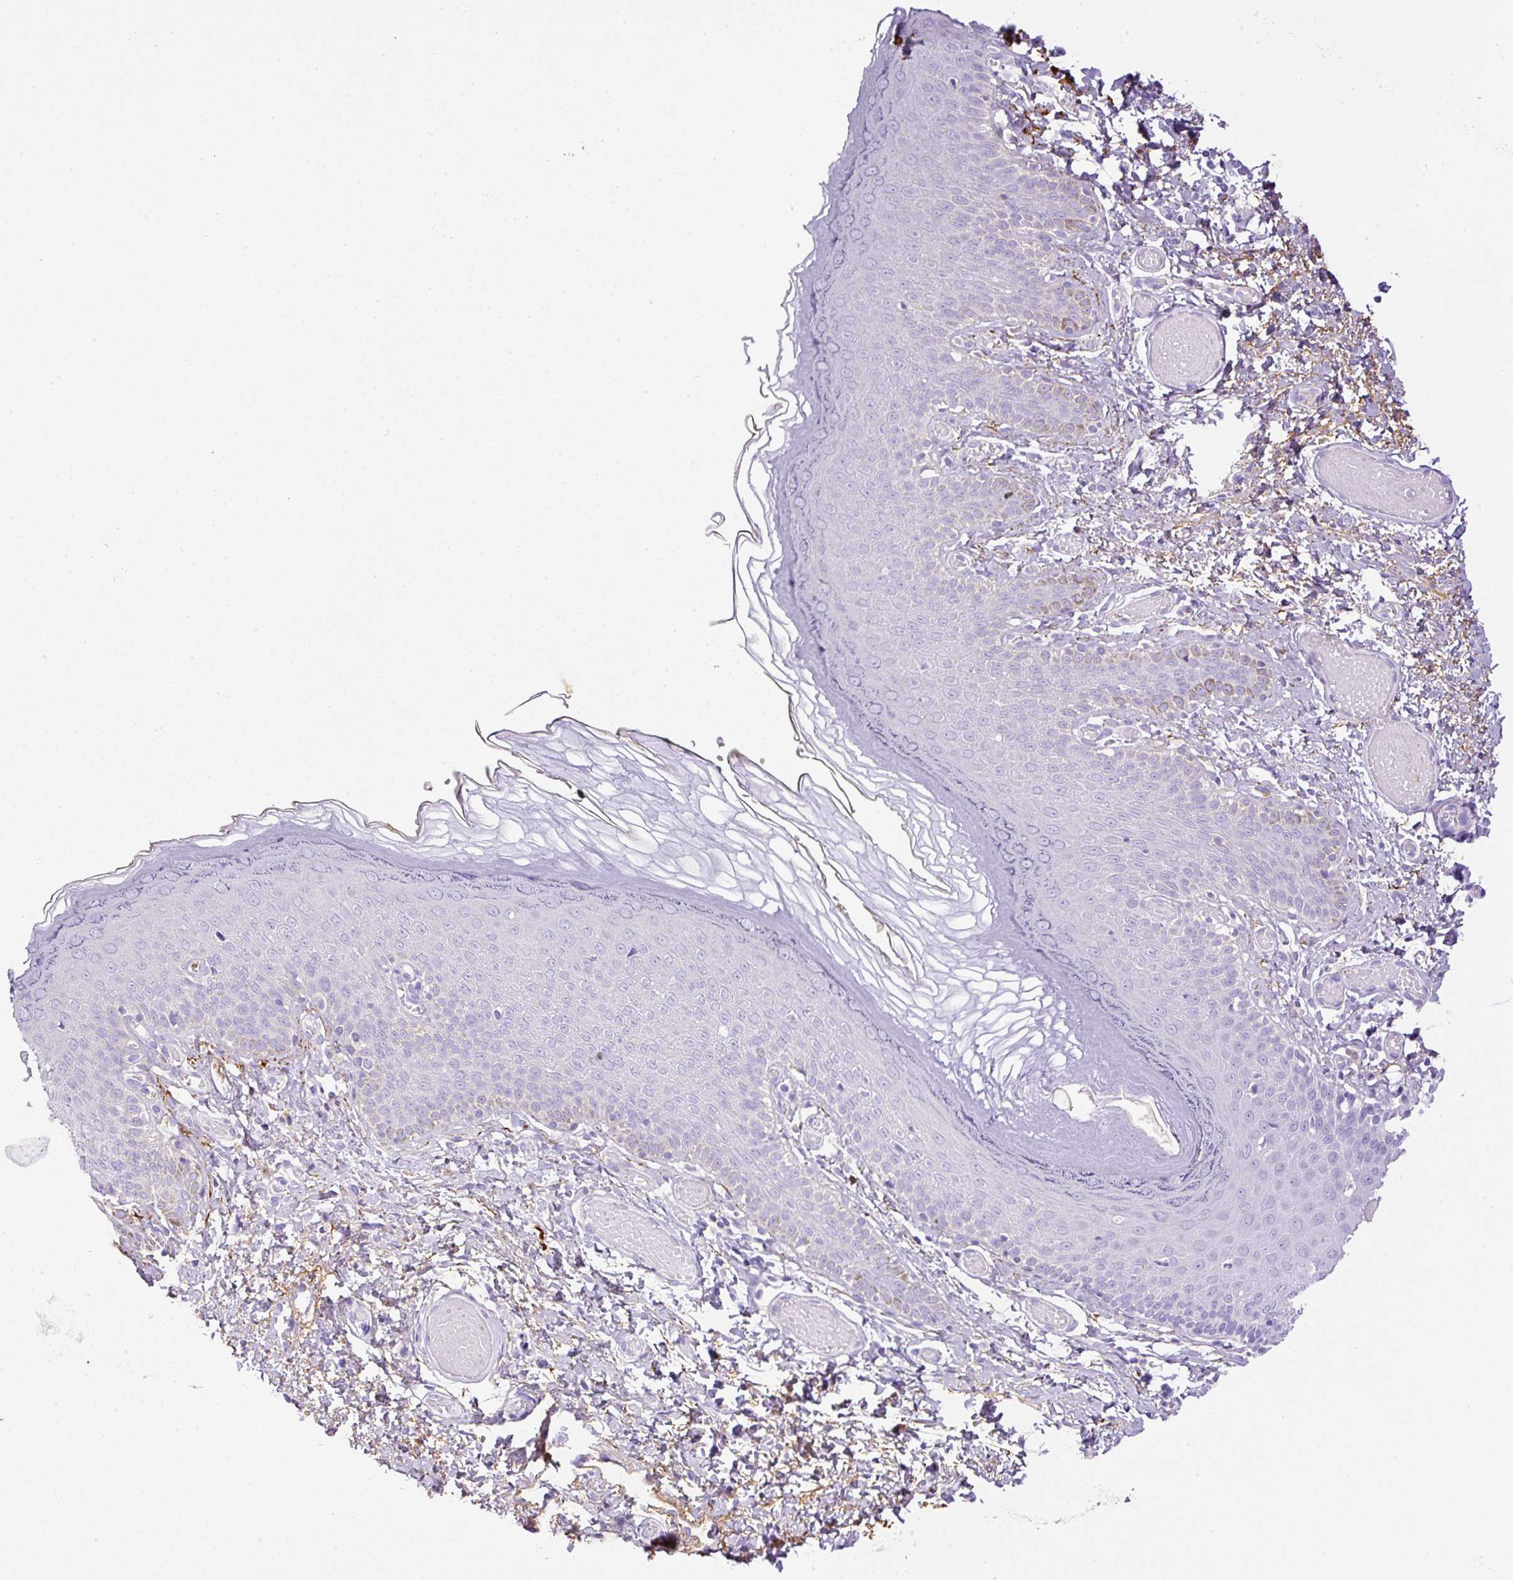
{"staining": {"intensity": "negative", "quantity": "none", "location": "none"}, "tissue": "skin", "cell_type": "Epidermal cells", "image_type": "normal", "snomed": [{"axis": "morphology", "description": "Normal tissue, NOS"}, {"axis": "topography", "description": "Anal"}], "caption": "Skin was stained to show a protein in brown. There is no significant staining in epidermal cells. (DAB (3,3'-diaminobenzidine) immunohistochemistry (IHC) with hematoxylin counter stain).", "gene": "APCS", "patient": {"sex": "female", "age": 40}}